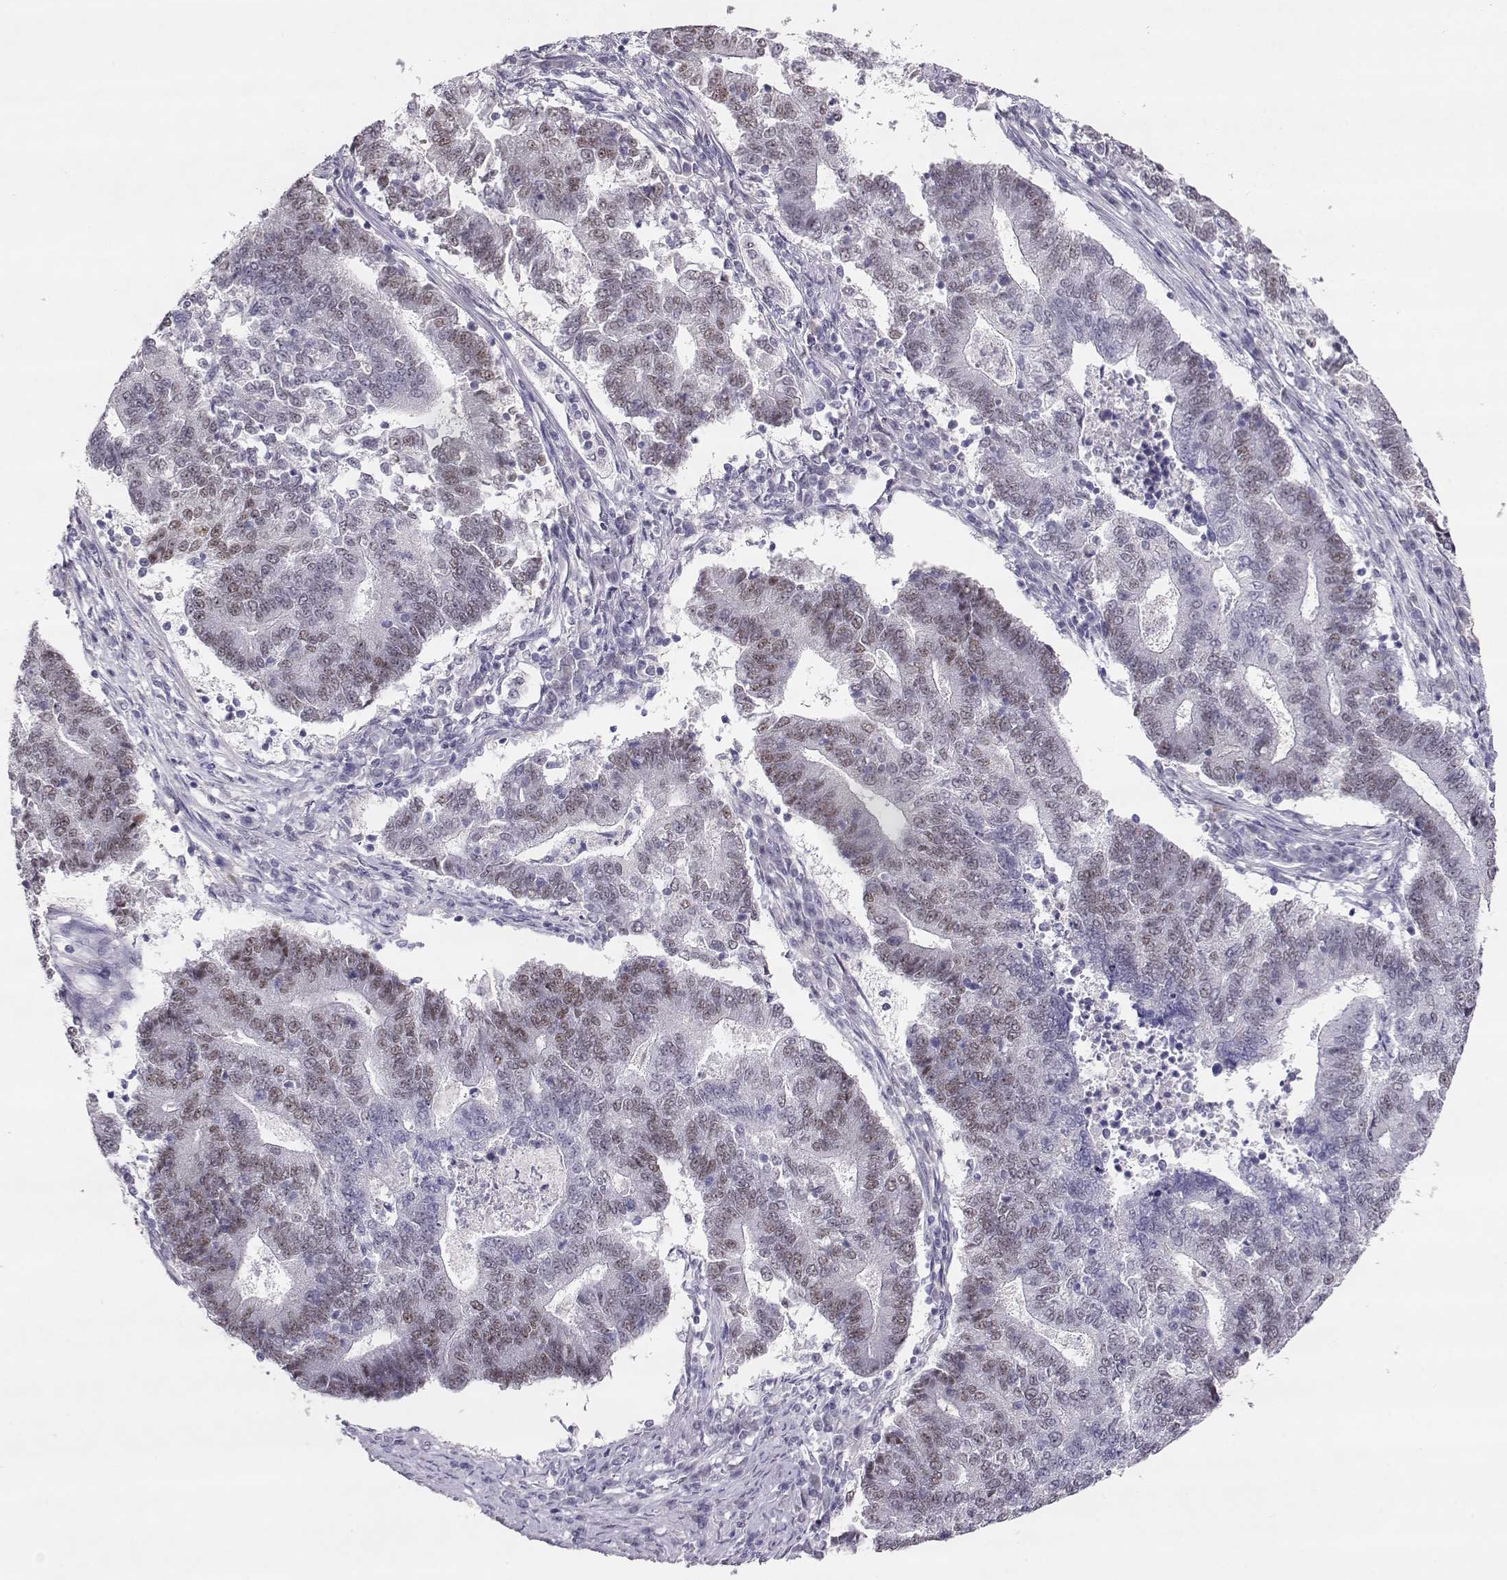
{"staining": {"intensity": "moderate", "quantity": "<25%", "location": "nuclear"}, "tissue": "endometrial cancer", "cell_type": "Tumor cells", "image_type": "cancer", "snomed": [{"axis": "morphology", "description": "Adenocarcinoma, NOS"}, {"axis": "topography", "description": "Uterus"}, {"axis": "topography", "description": "Endometrium"}], "caption": "Protein analysis of endometrial adenocarcinoma tissue demonstrates moderate nuclear staining in about <25% of tumor cells.", "gene": "POLI", "patient": {"sex": "female", "age": 54}}